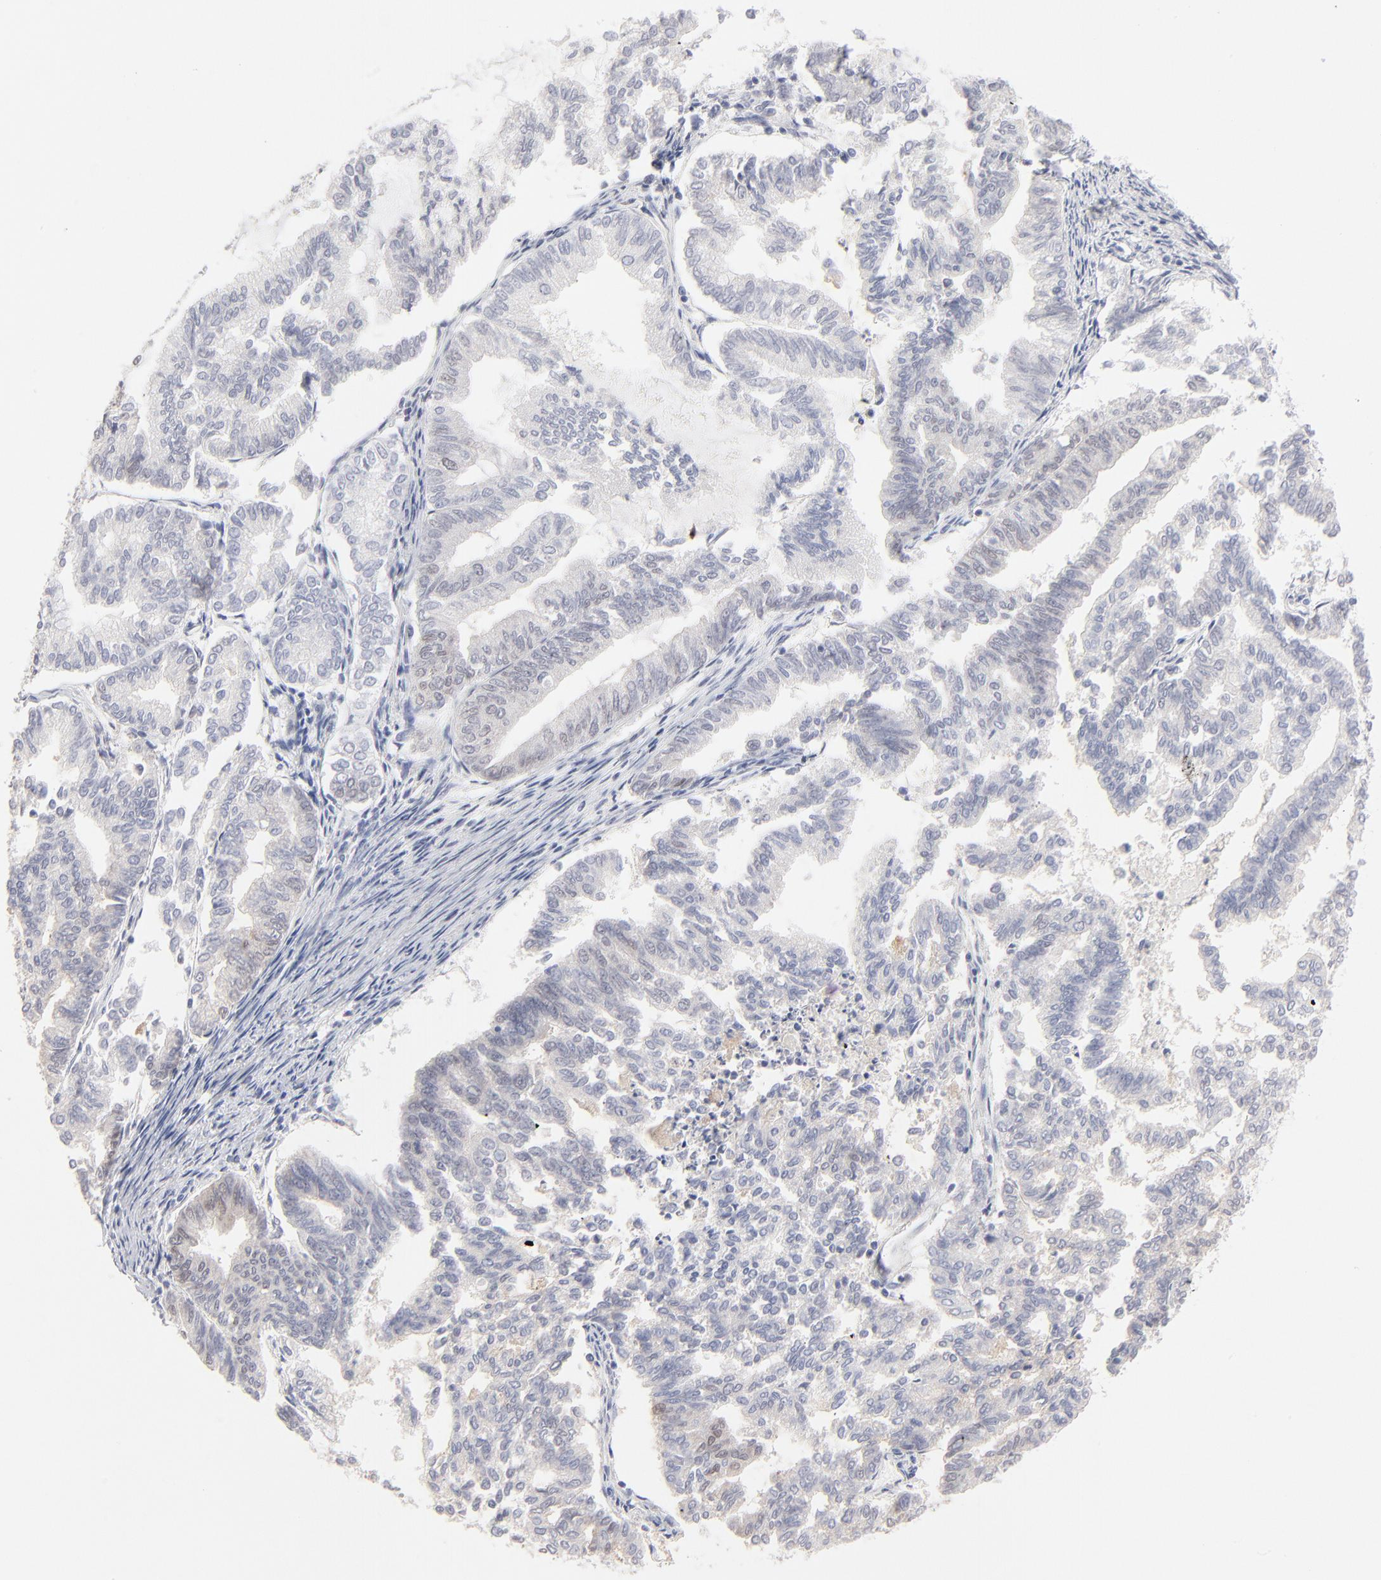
{"staining": {"intensity": "weak", "quantity": "<25%", "location": "cytoplasmic/membranous,nuclear"}, "tissue": "endometrial cancer", "cell_type": "Tumor cells", "image_type": "cancer", "snomed": [{"axis": "morphology", "description": "Adenocarcinoma, NOS"}, {"axis": "topography", "description": "Endometrium"}], "caption": "Endometrial cancer stained for a protein using immunohistochemistry (IHC) shows no staining tumor cells.", "gene": "RBM3", "patient": {"sex": "female", "age": 79}}